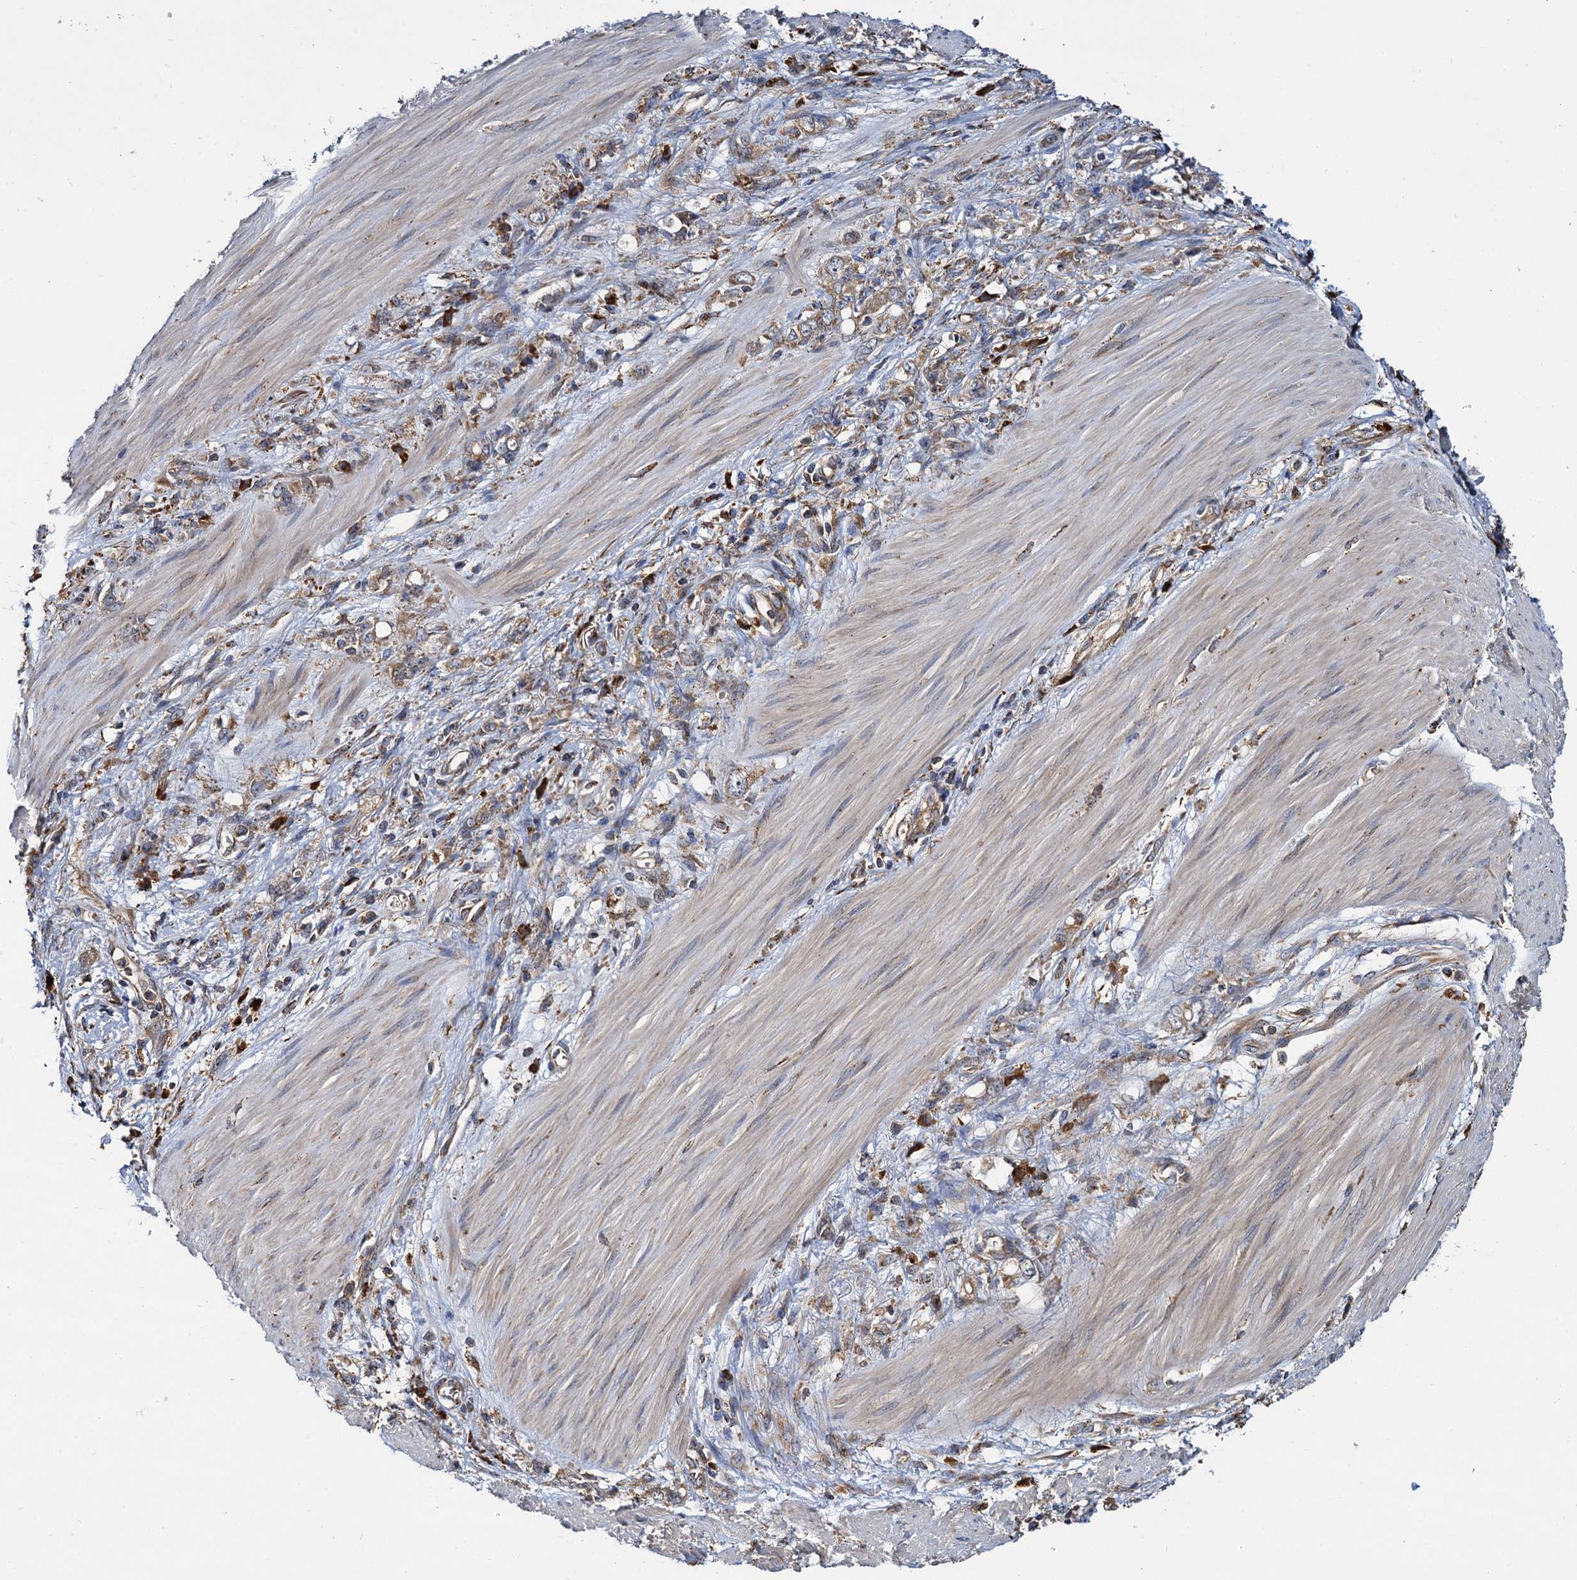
{"staining": {"intensity": "moderate", "quantity": ">75%", "location": "cytoplasmic/membranous"}, "tissue": "stomach cancer", "cell_type": "Tumor cells", "image_type": "cancer", "snomed": [{"axis": "morphology", "description": "Adenocarcinoma, NOS"}, {"axis": "topography", "description": "Stomach"}], "caption": "About >75% of tumor cells in stomach cancer (adenocarcinoma) reveal moderate cytoplasmic/membranous protein staining as visualized by brown immunohistochemical staining.", "gene": "UFM1", "patient": {"sex": "female", "age": 76}}